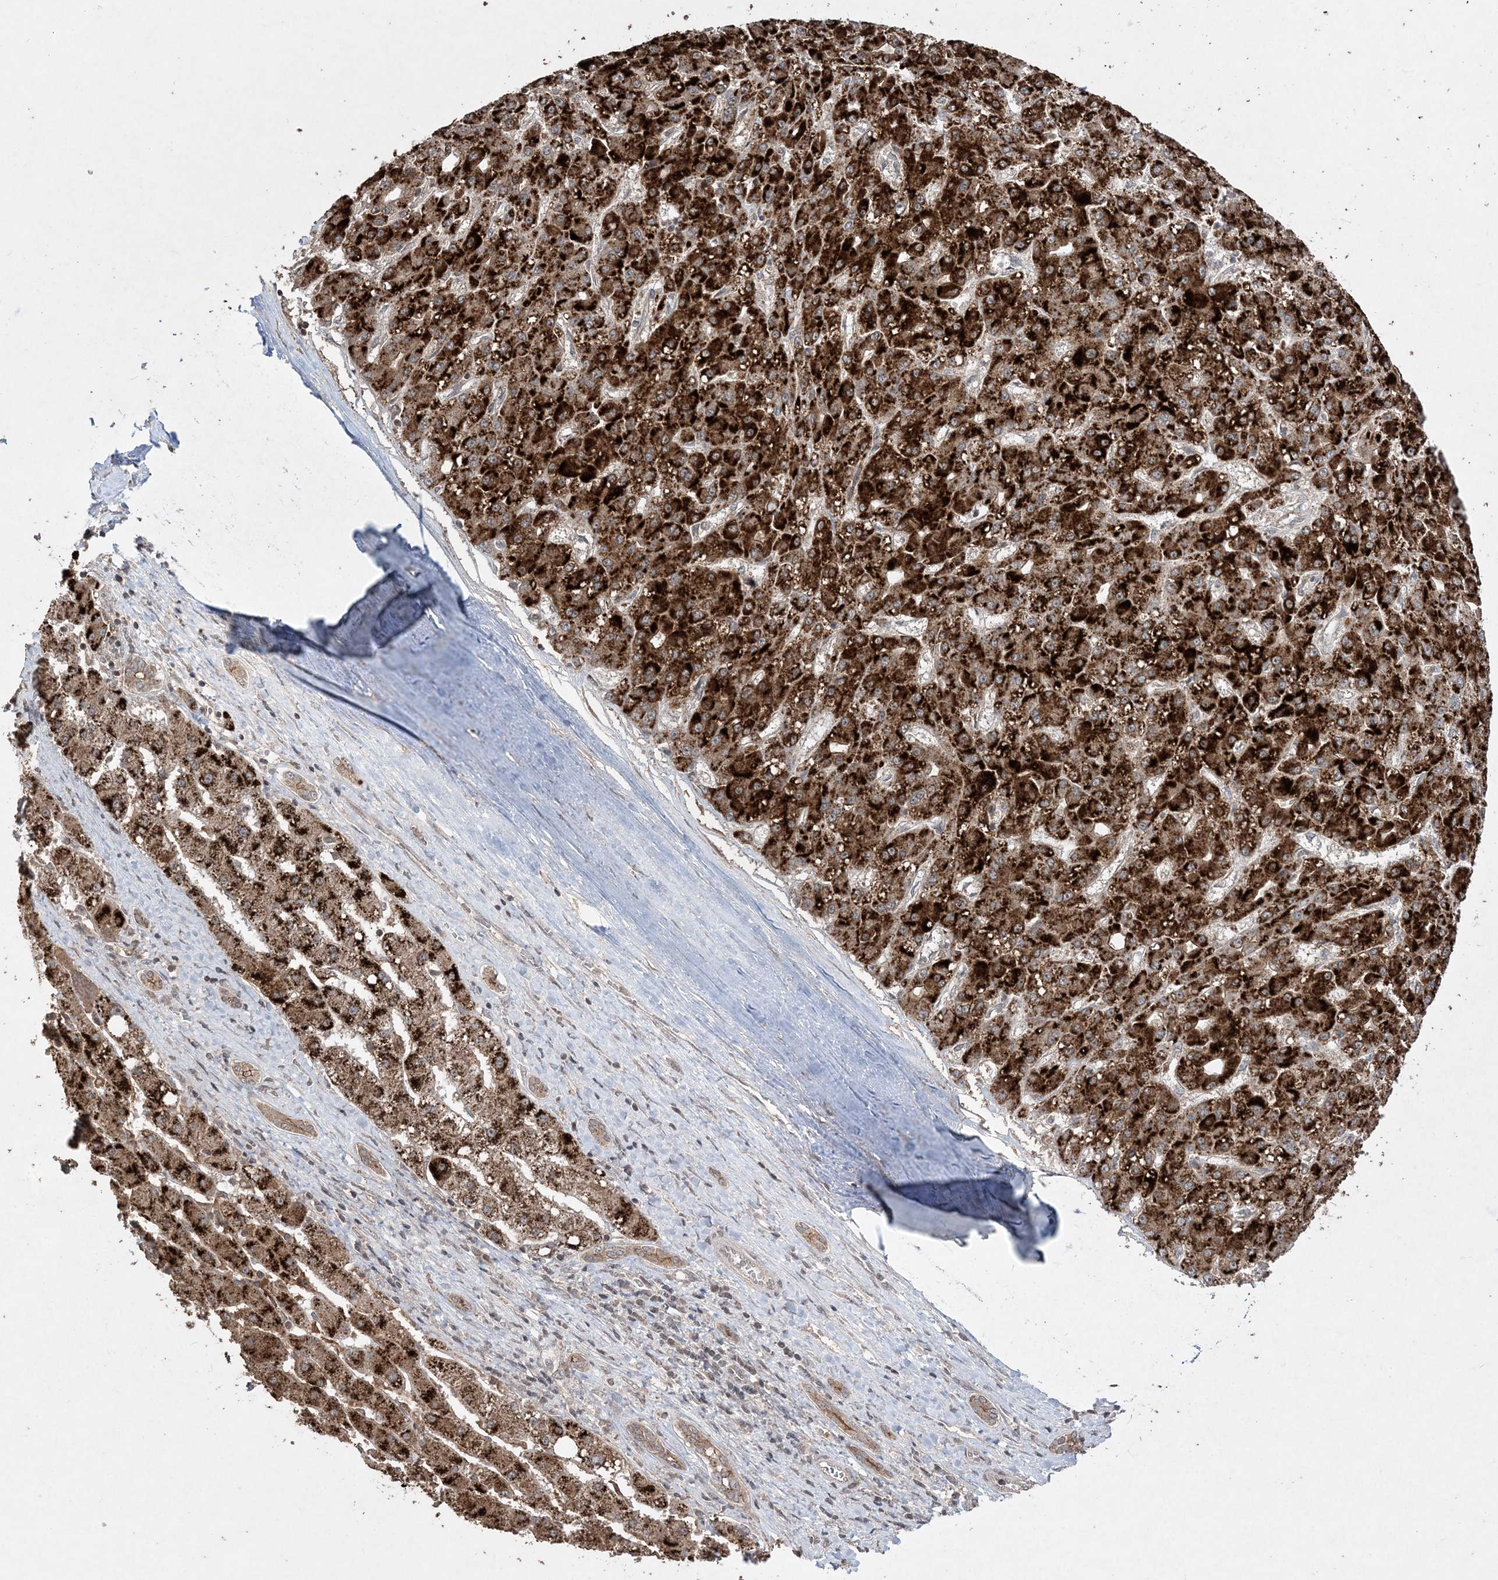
{"staining": {"intensity": "strong", "quantity": ">75%", "location": "cytoplasmic/membranous"}, "tissue": "liver cancer", "cell_type": "Tumor cells", "image_type": "cancer", "snomed": [{"axis": "morphology", "description": "Carcinoma, Hepatocellular, NOS"}, {"axis": "topography", "description": "Liver"}], "caption": "High-power microscopy captured an immunohistochemistry (IHC) photomicrograph of hepatocellular carcinoma (liver), revealing strong cytoplasmic/membranous expression in about >75% of tumor cells.", "gene": "EHHADH", "patient": {"sex": "male", "age": 67}}